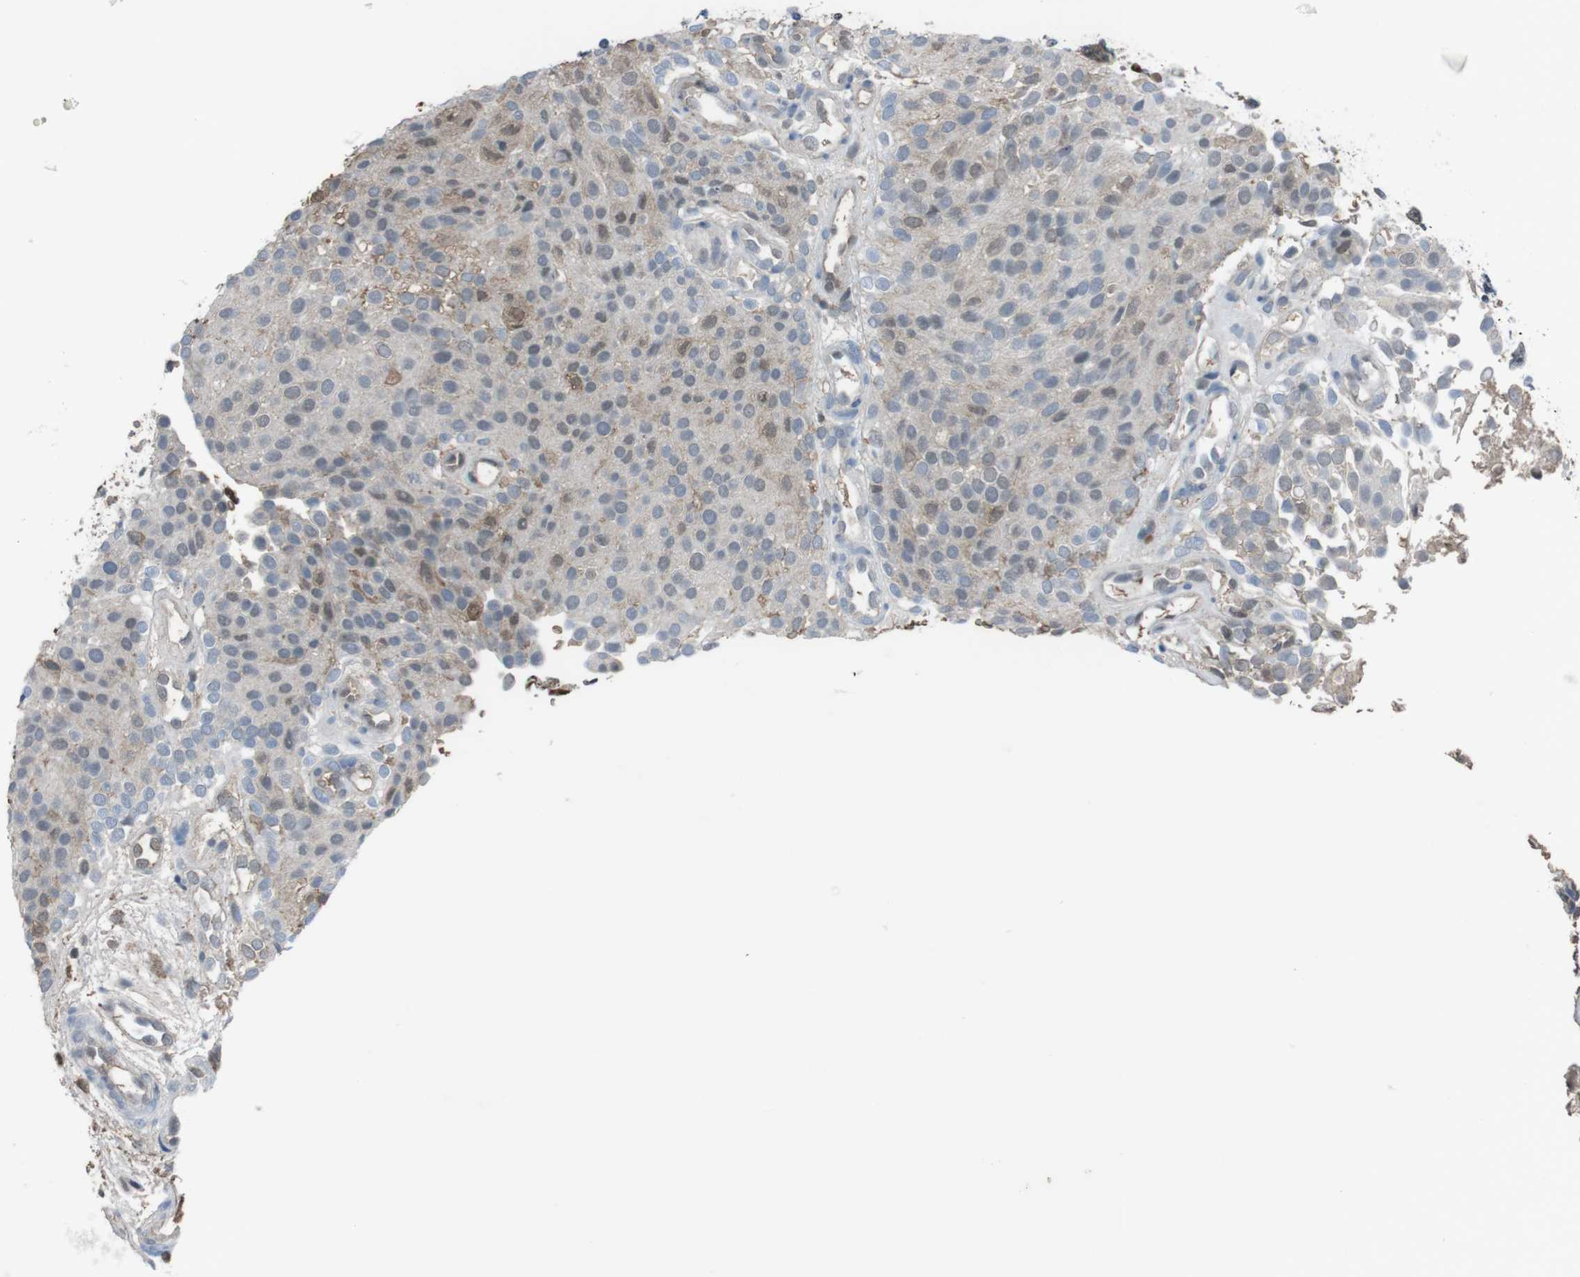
{"staining": {"intensity": "weak", "quantity": "<25%", "location": "nuclear"}, "tissue": "urothelial cancer", "cell_type": "Tumor cells", "image_type": "cancer", "snomed": [{"axis": "morphology", "description": "Urothelial carcinoma, Low grade"}, {"axis": "topography", "description": "Urinary bladder"}], "caption": "DAB (3,3'-diaminobenzidine) immunohistochemical staining of urothelial cancer demonstrates no significant positivity in tumor cells.", "gene": "SUB1", "patient": {"sex": "male", "age": 78}}